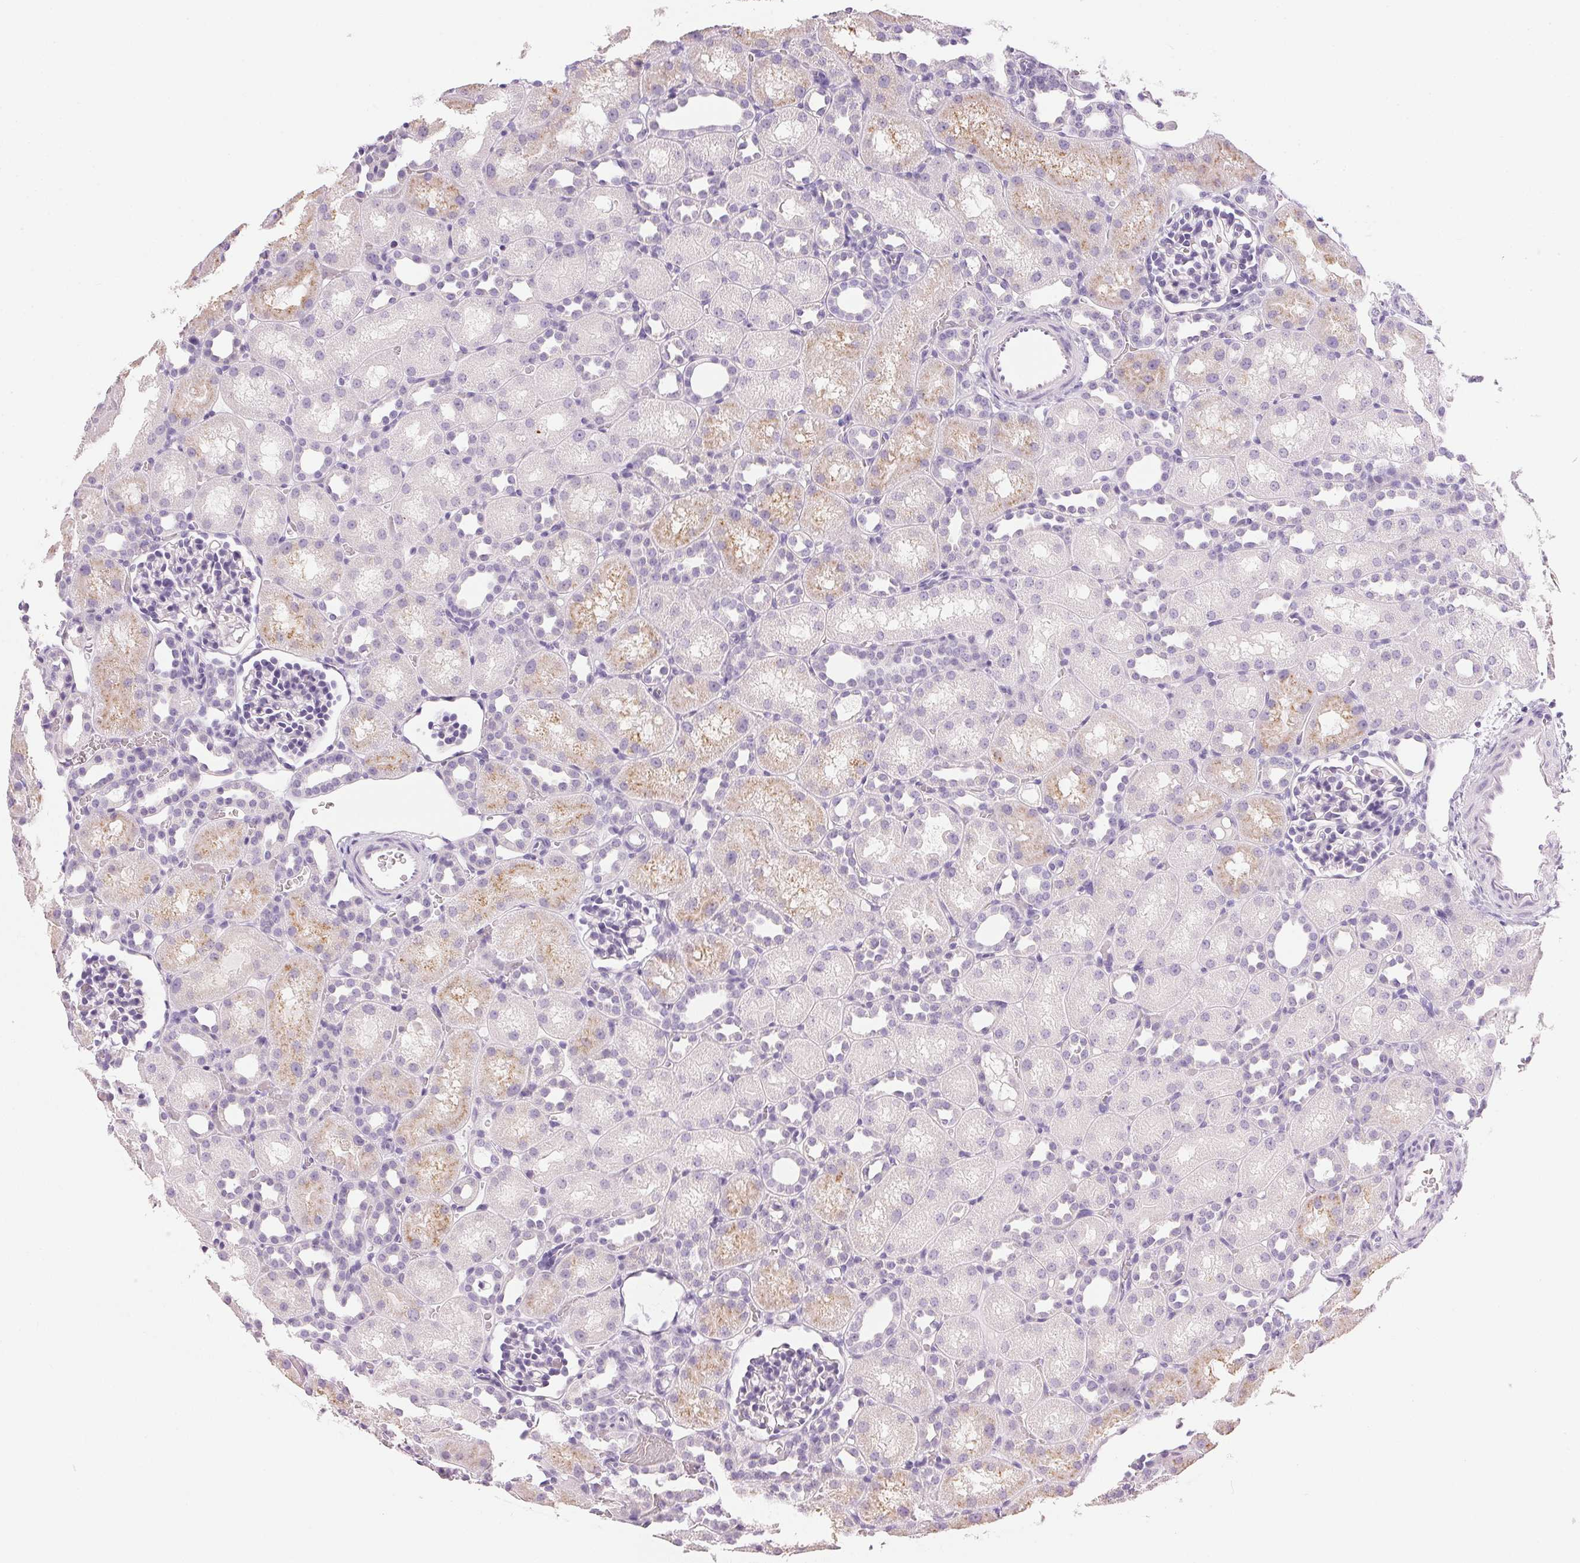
{"staining": {"intensity": "negative", "quantity": "none", "location": "none"}, "tissue": "kidney", "cell_type": "Cells in glomeruli", "image_type": "normal", "snomed": [{"axis": "morphology", "description": "Normal tissue, NOS"}, {"axis": "topography", "description": "Kidney"}], "caption": "A high-resolution photomicrograph shows IHC staining of benign kidney, which demonstrates no significant expression in cells in glomeruli.", "gene": "IGFBP1", "patient": {"sex": "male", "age": 1}}